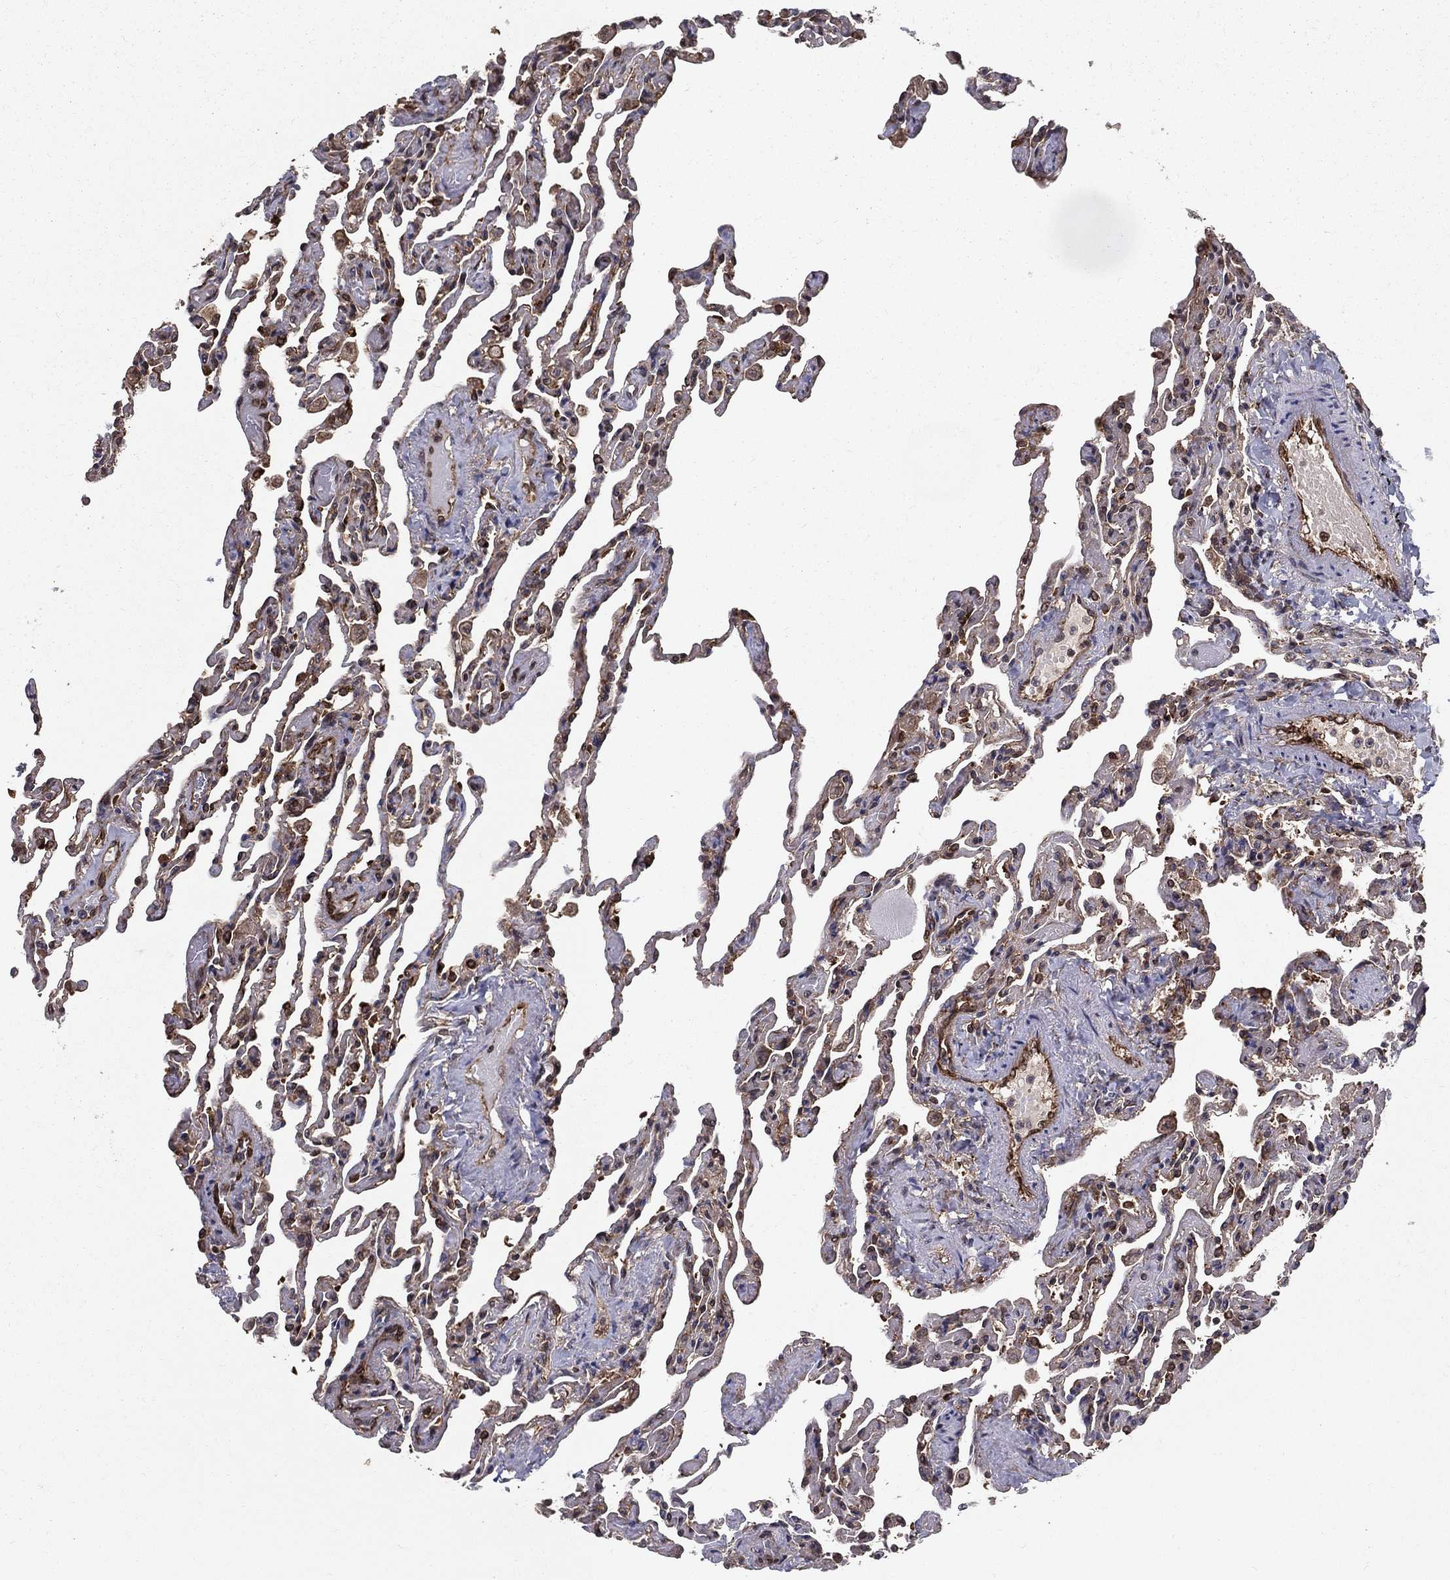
{"staining": {"intensity": "strong", "quantity": "25%-75%", "location": "nuclear"}, "tissue": "lung", "cell_type": "Alveolar cells", "image_type": "normal", "snomed": [{"axis": "morphology", "description": "Normal tissue, NOS"}, {"axis": "topography", "description": "Lung"}], "caption": "Immunohistochemistry (IHC) photomicrograph of unremarkable lung: lung stained using IHC reveals high levels of strong protein expression localized specifically in the nuclear of alveolar cells, appearing as a nuclear brown color.", "gene": "CERS2", "patient": {"sex": "female", "age": 43}}